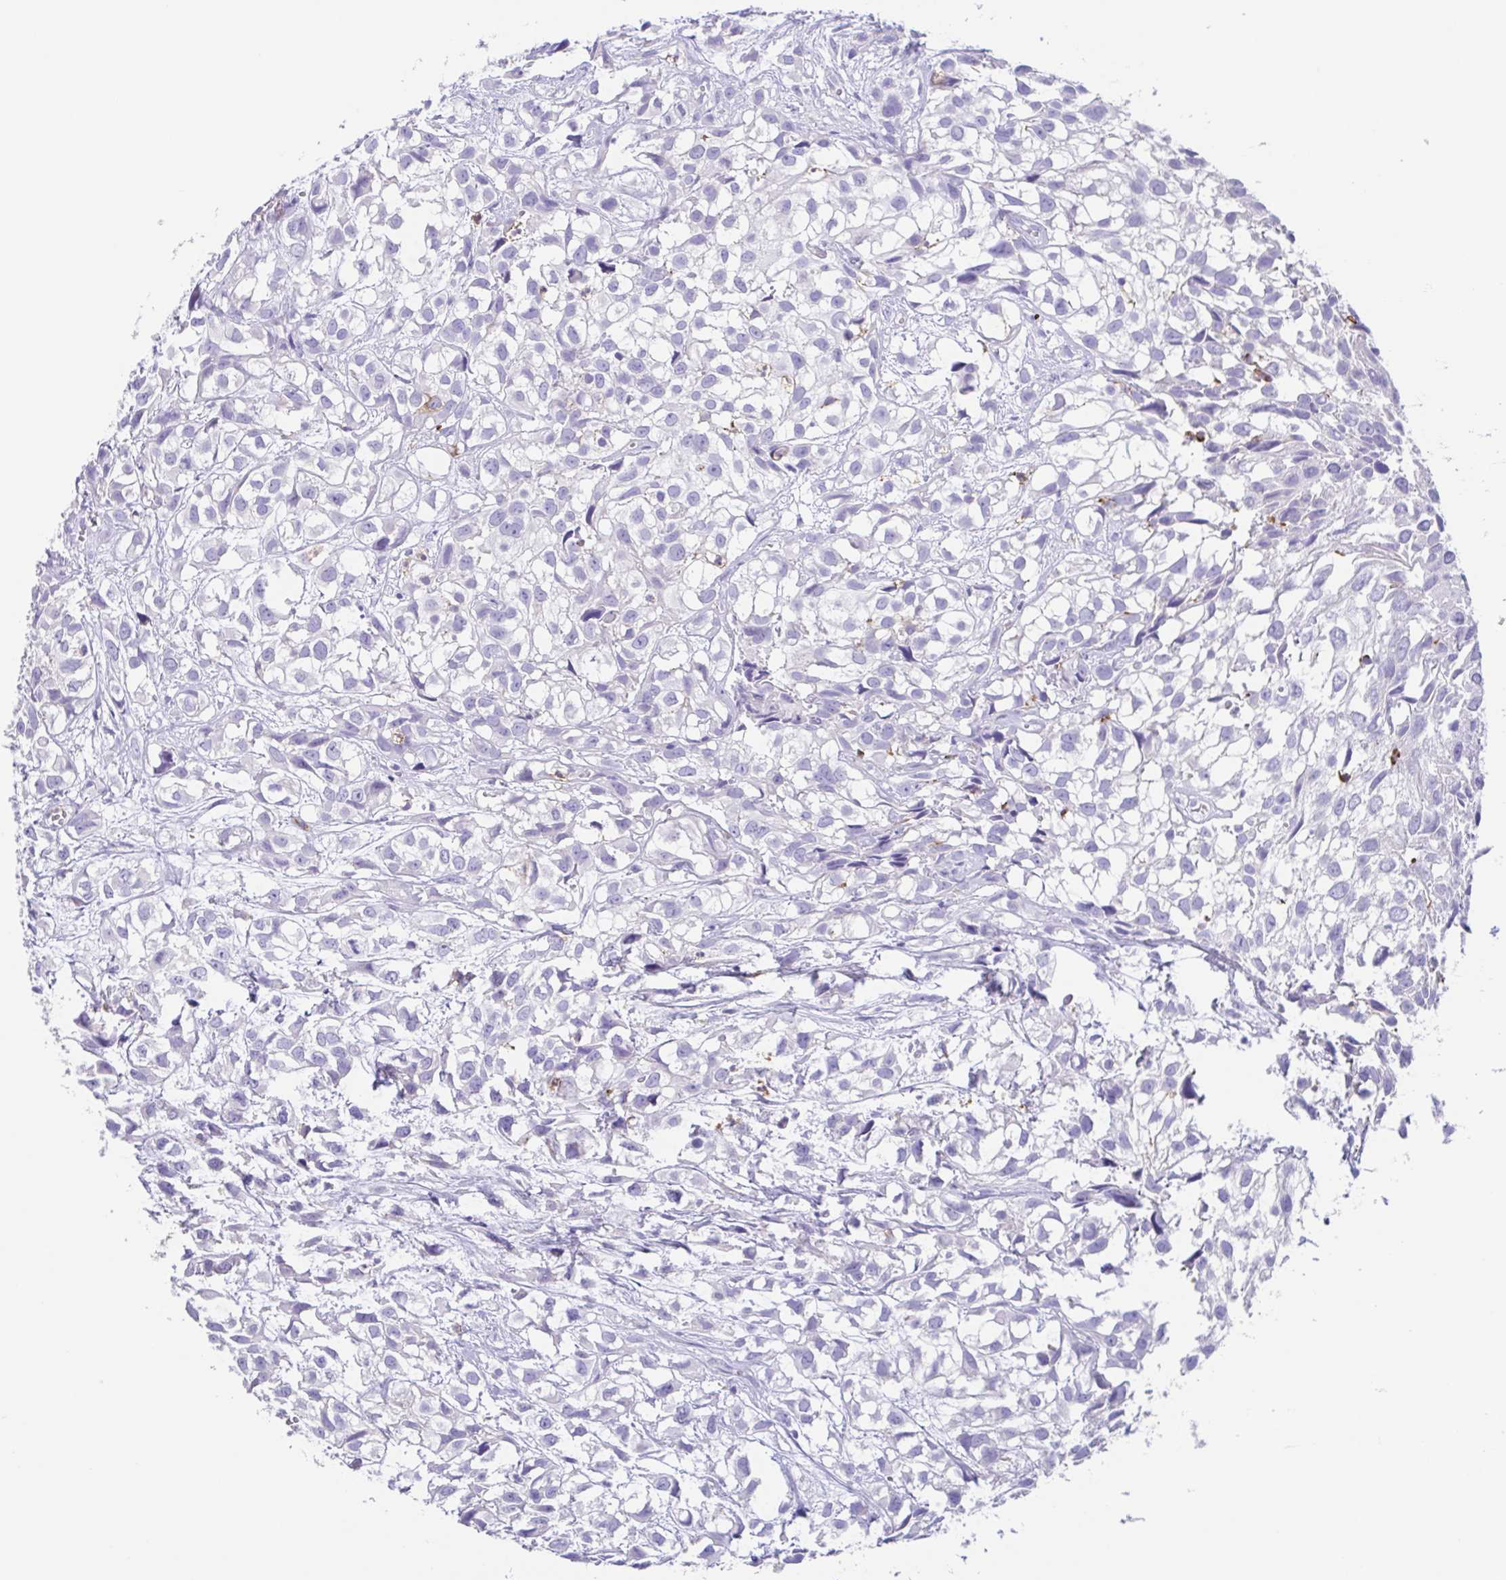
{"staining": {"intensity": "negative", "quantity": "none", "location": "none"}, "tissue": "urothelial cancer", "cell_type": "Tumor cells", "image_type": "cancer", "snomed": [{"axis": "morphology", "description": "Urothelial carcinoma, High grade"}, {"axis": "topography", "description": "Urinary bladder"}], "caption": "Urothelial carcinoma (high-grade) stained for a protein using IHC reveals no expression tumor cells.", "gene": "ARPP21", "patient": {"sex": "male", "age": 56}}